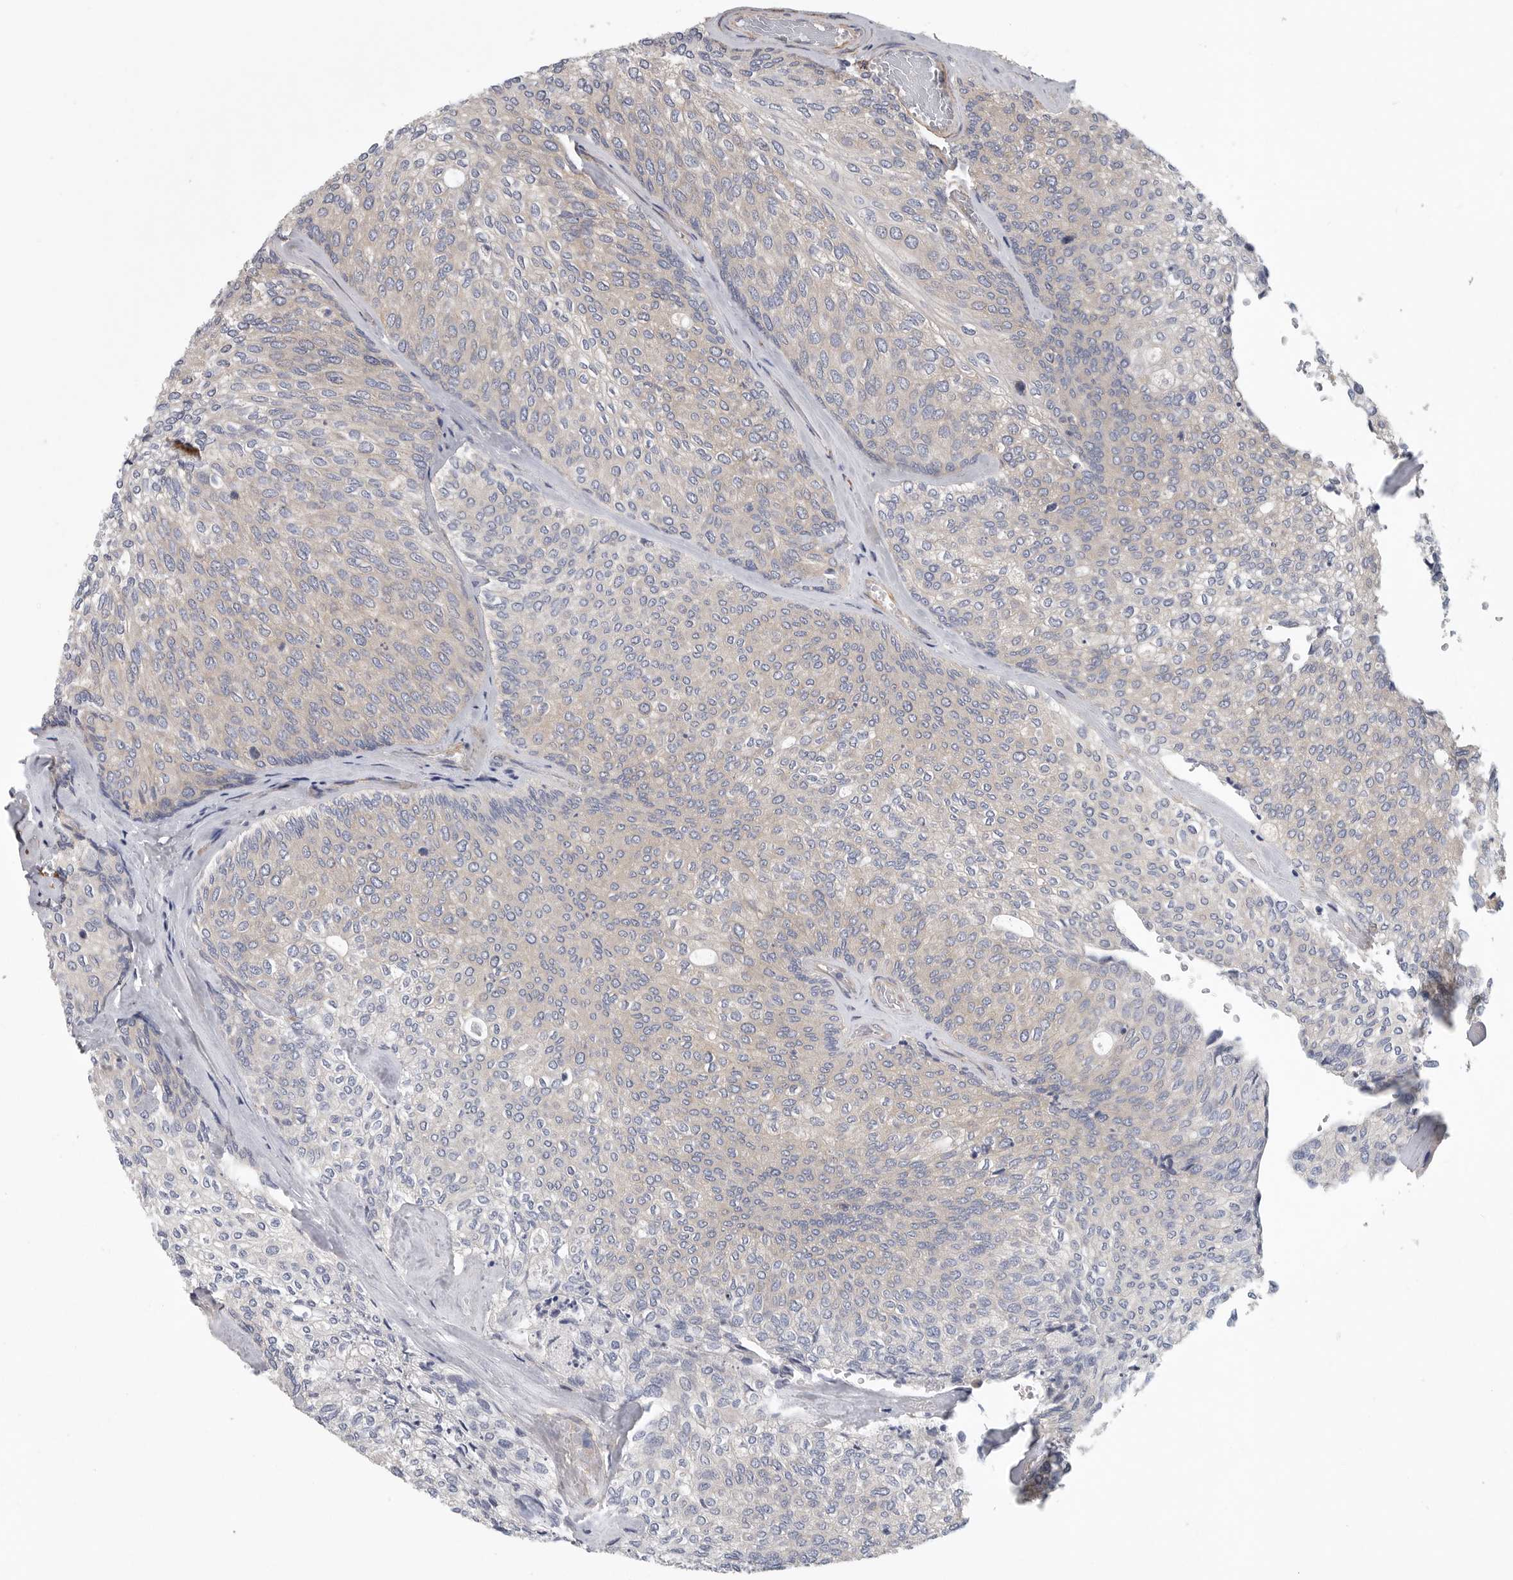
{"staining": {"intensity": "moderate", "quantity": "<25%", "location": "cytoplasmic/membranous"}, "tissue": "urothelial cancer", "cell_type": "Tumor cells", "image_type": "cancer", "snomed": [{"axis": "morphology", "description": "Urothelial carcinoma, Low grade"}, {"axis": "topography", "description": "Urinary bladder"}], "caption": "Immunohistochemistry (IHC) (DAB (3,3'-diaminobenzidine)) staining of human urothelial cancer demonstrates moderate cytoplasmic/membranous protein positivity in about <25% of tumor cells. (IHC, brightfield microscopy, high magnification).", "gene": "OXR1", "patient": {"sex": "female", "age": 79}}